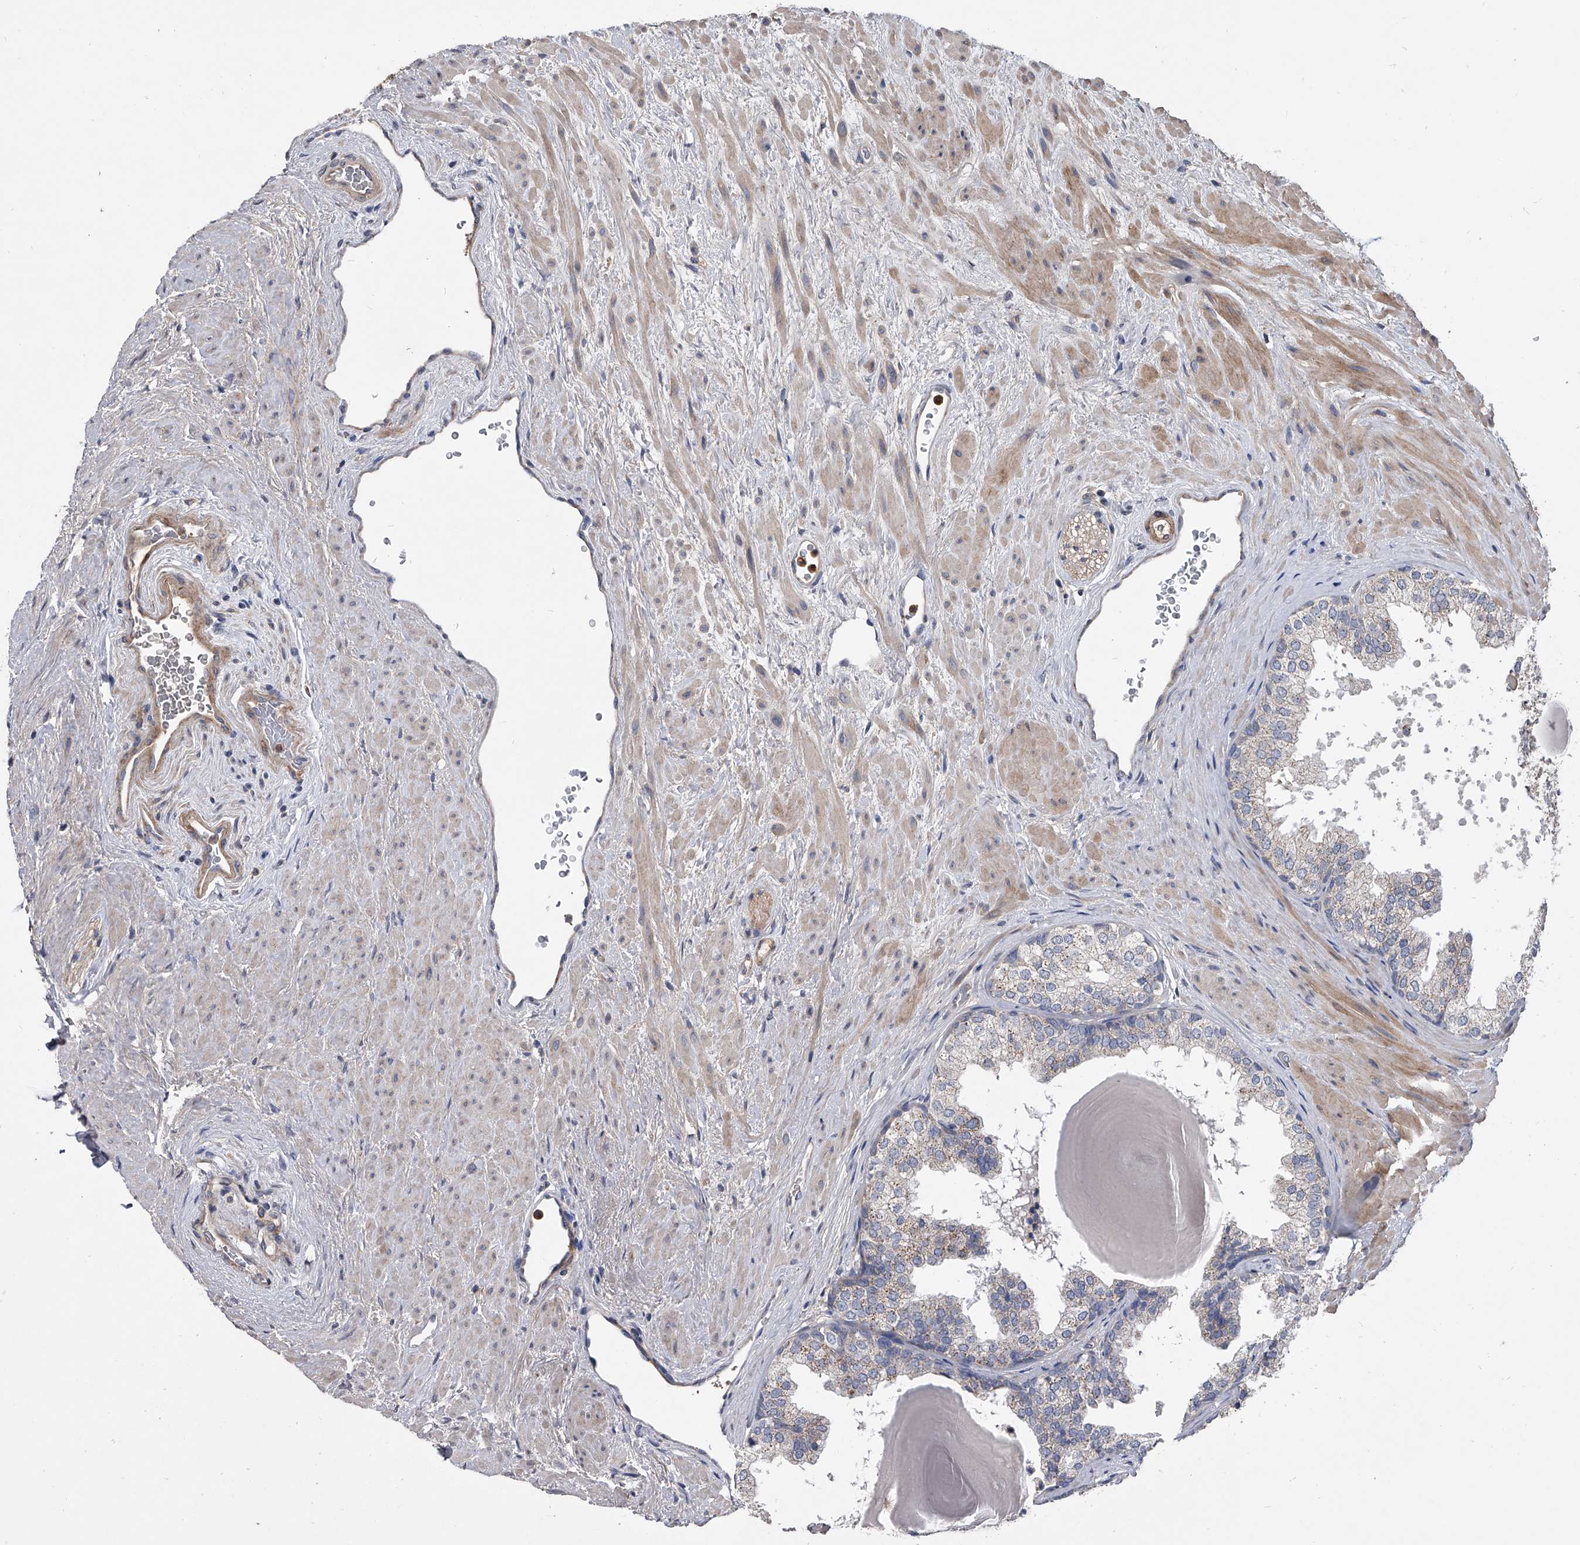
{"staining": {"intensity": "weak", "quantity": "<25%", "location": "cytoplasmic/membranous"}, "tissue": "prostate", "cell_type": "Glandular cells", "image_type": "normal", "snomed": [{"axis": "morphology", "description": "Normal tissue, NOS"}, {"axis": "topography", "description": "Prostate"}], "caption": "Immunohistochemical staining of normal prostate reveals no significant positivity in glandular cells. Nuclei are stained in blue.", "gene": "NRP1", "patient": {"sex": "male", "age": 48}}